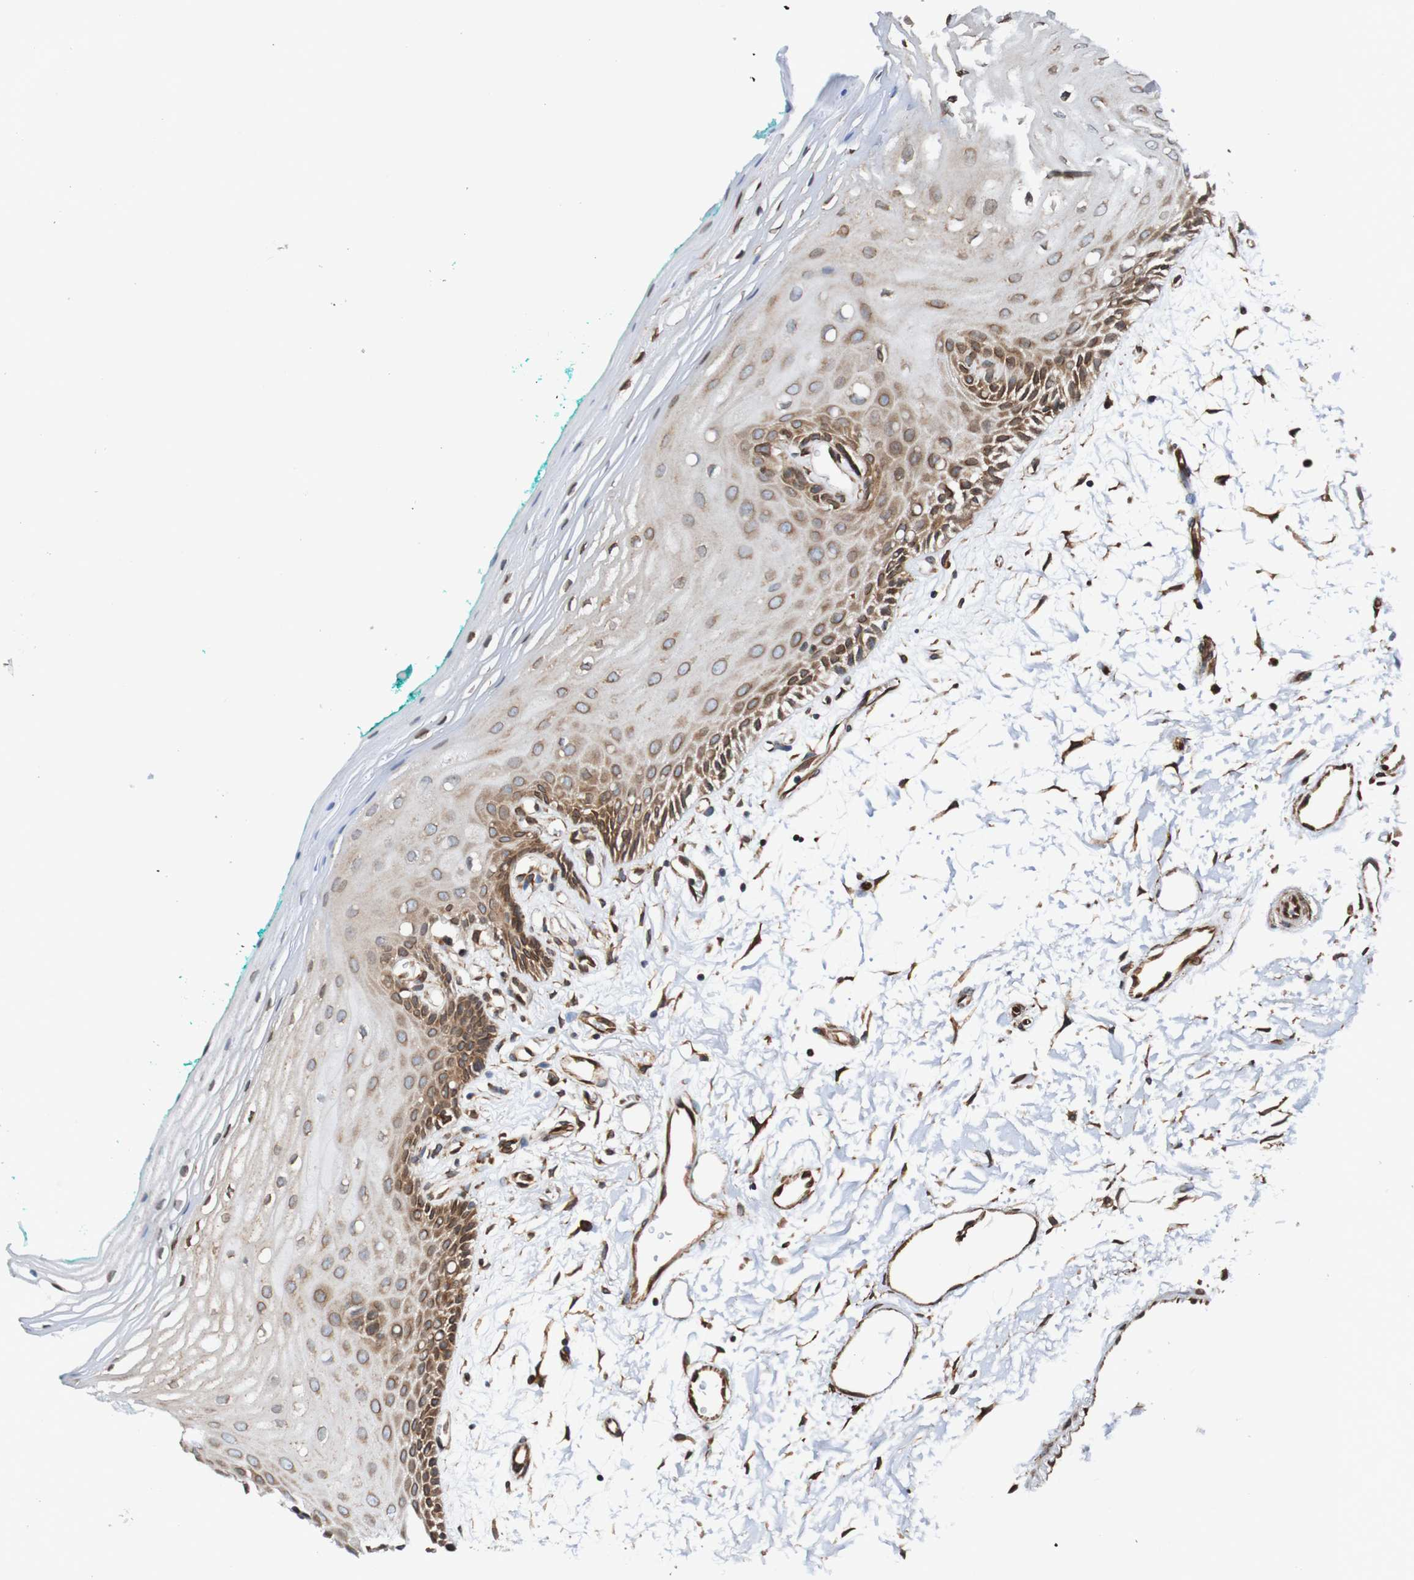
{"staining": {"intensity": "moderate", "quantity": ">75%", "location": "cytoplasmic/membranous,nuclear"}, "tissue": "oral mucosa", "cell_type": "Squamous epithelial cells", "image_type": "normal", "snomed": [{"axis": "morphology", "description": "Normal tissue, NOS"}, {"axis": "topography", "description": "Skeletal muscle"}, {"axis": "topography", "description": "Oral tissue"}, {"axis": "topography", "description": "Peripheral nerve tissue"}], "caption": "Protein expression analysis of normal human oral mucosa reveals moderate cytoplasmic/membranous,nuclear expression in about >75% of squamous epithelial cells.", "gene": "TMEM109", "patient": {"sex": "female", "age": 84}}